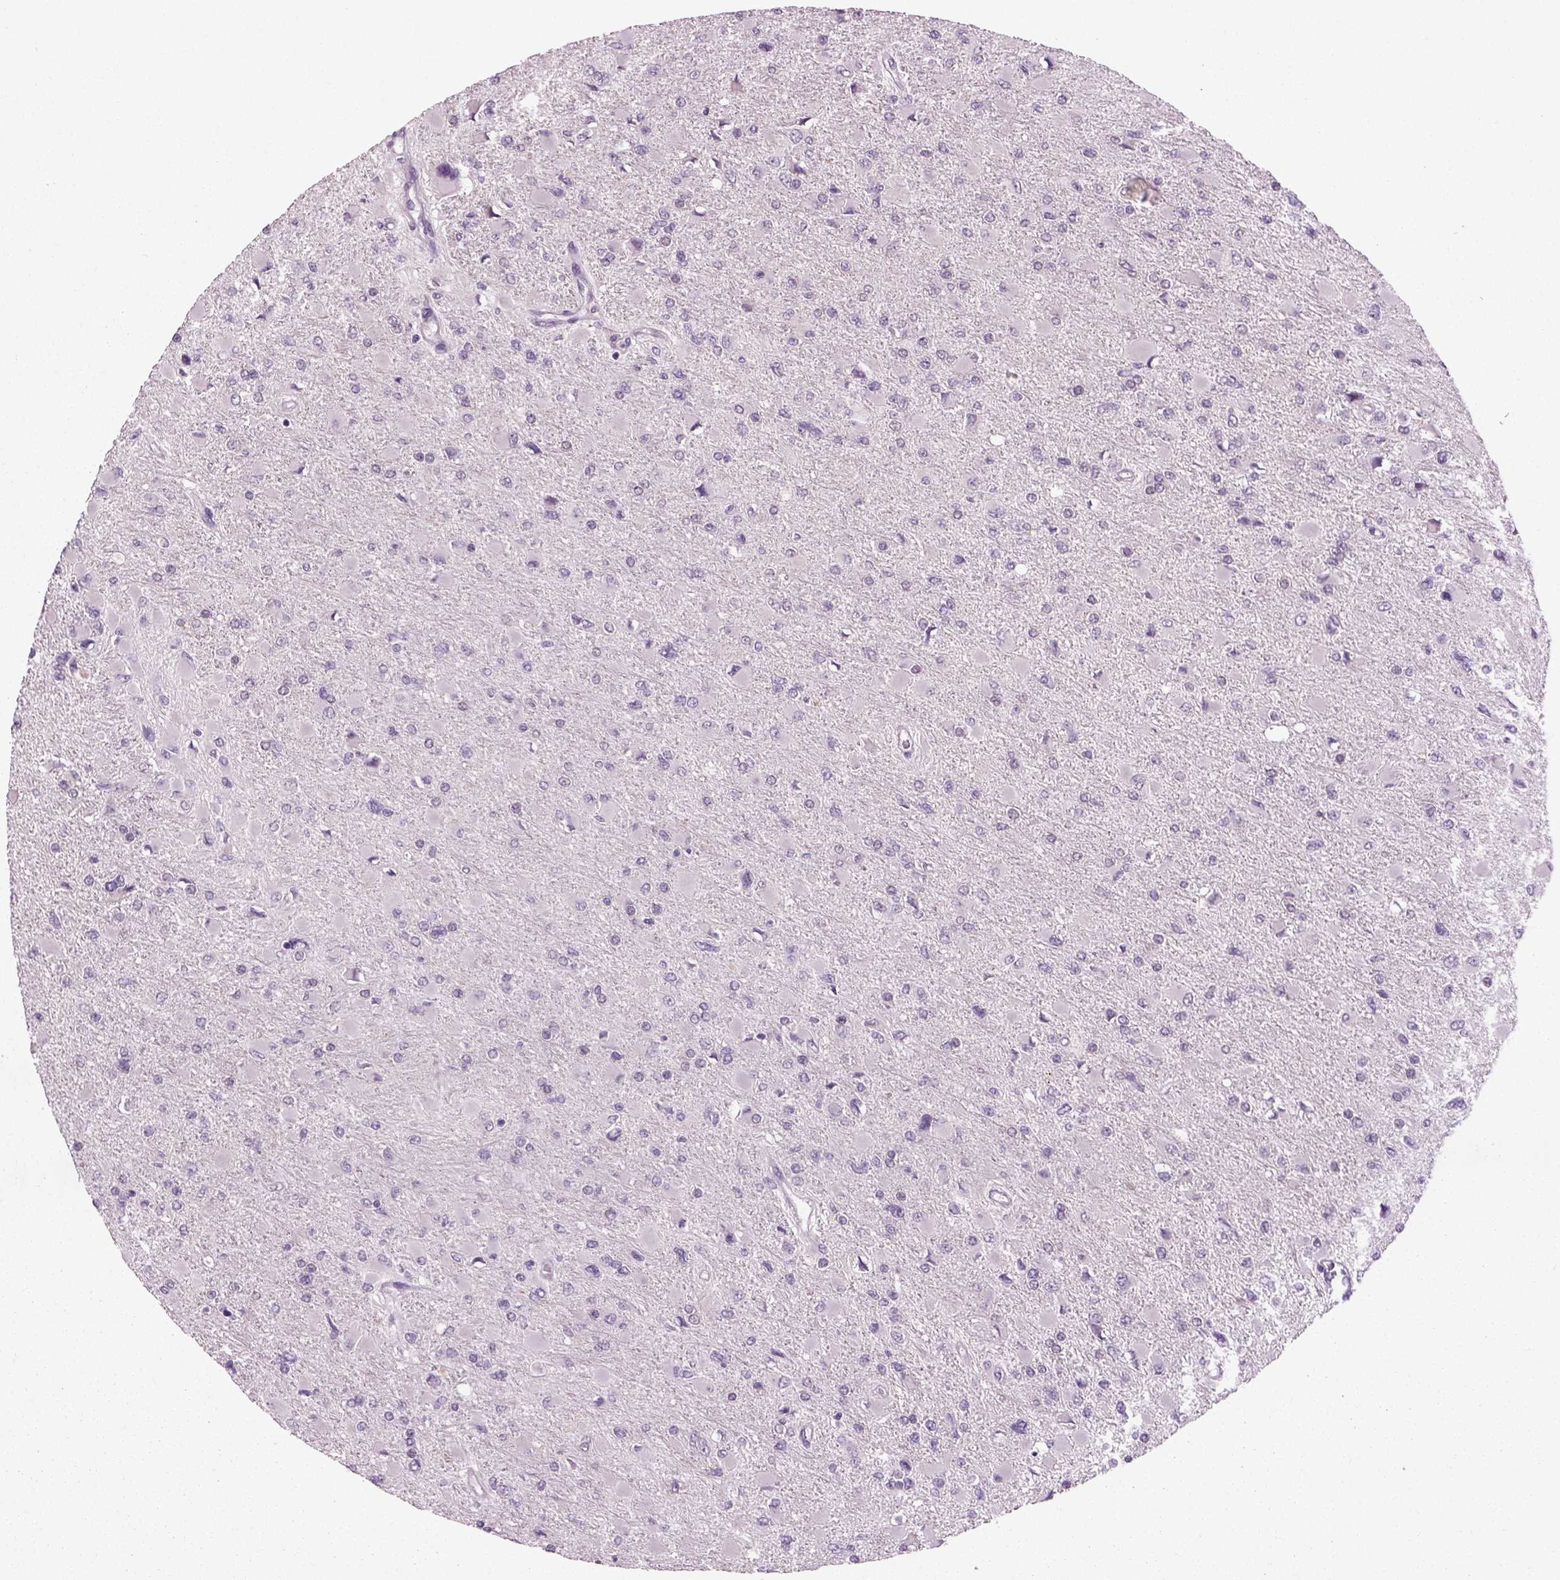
{"staining": {"intensity": "negative", "quantity": "none", "location": "none"}, "tissue": "glioma", "cell_type": "Tumor cells", "image_type": "cancer", "snomed": [{"axis": "morphology", "description": "Glioma, malignant, High grade"}, {"axis": "topography", "description": "Cerebral cortex"}], "caption": "Tumor cells show no significant protein staining in high-grade glioma (malignant).", "gene": "SYNGAP1", "patient": {"sex": "female", "age": 36}}